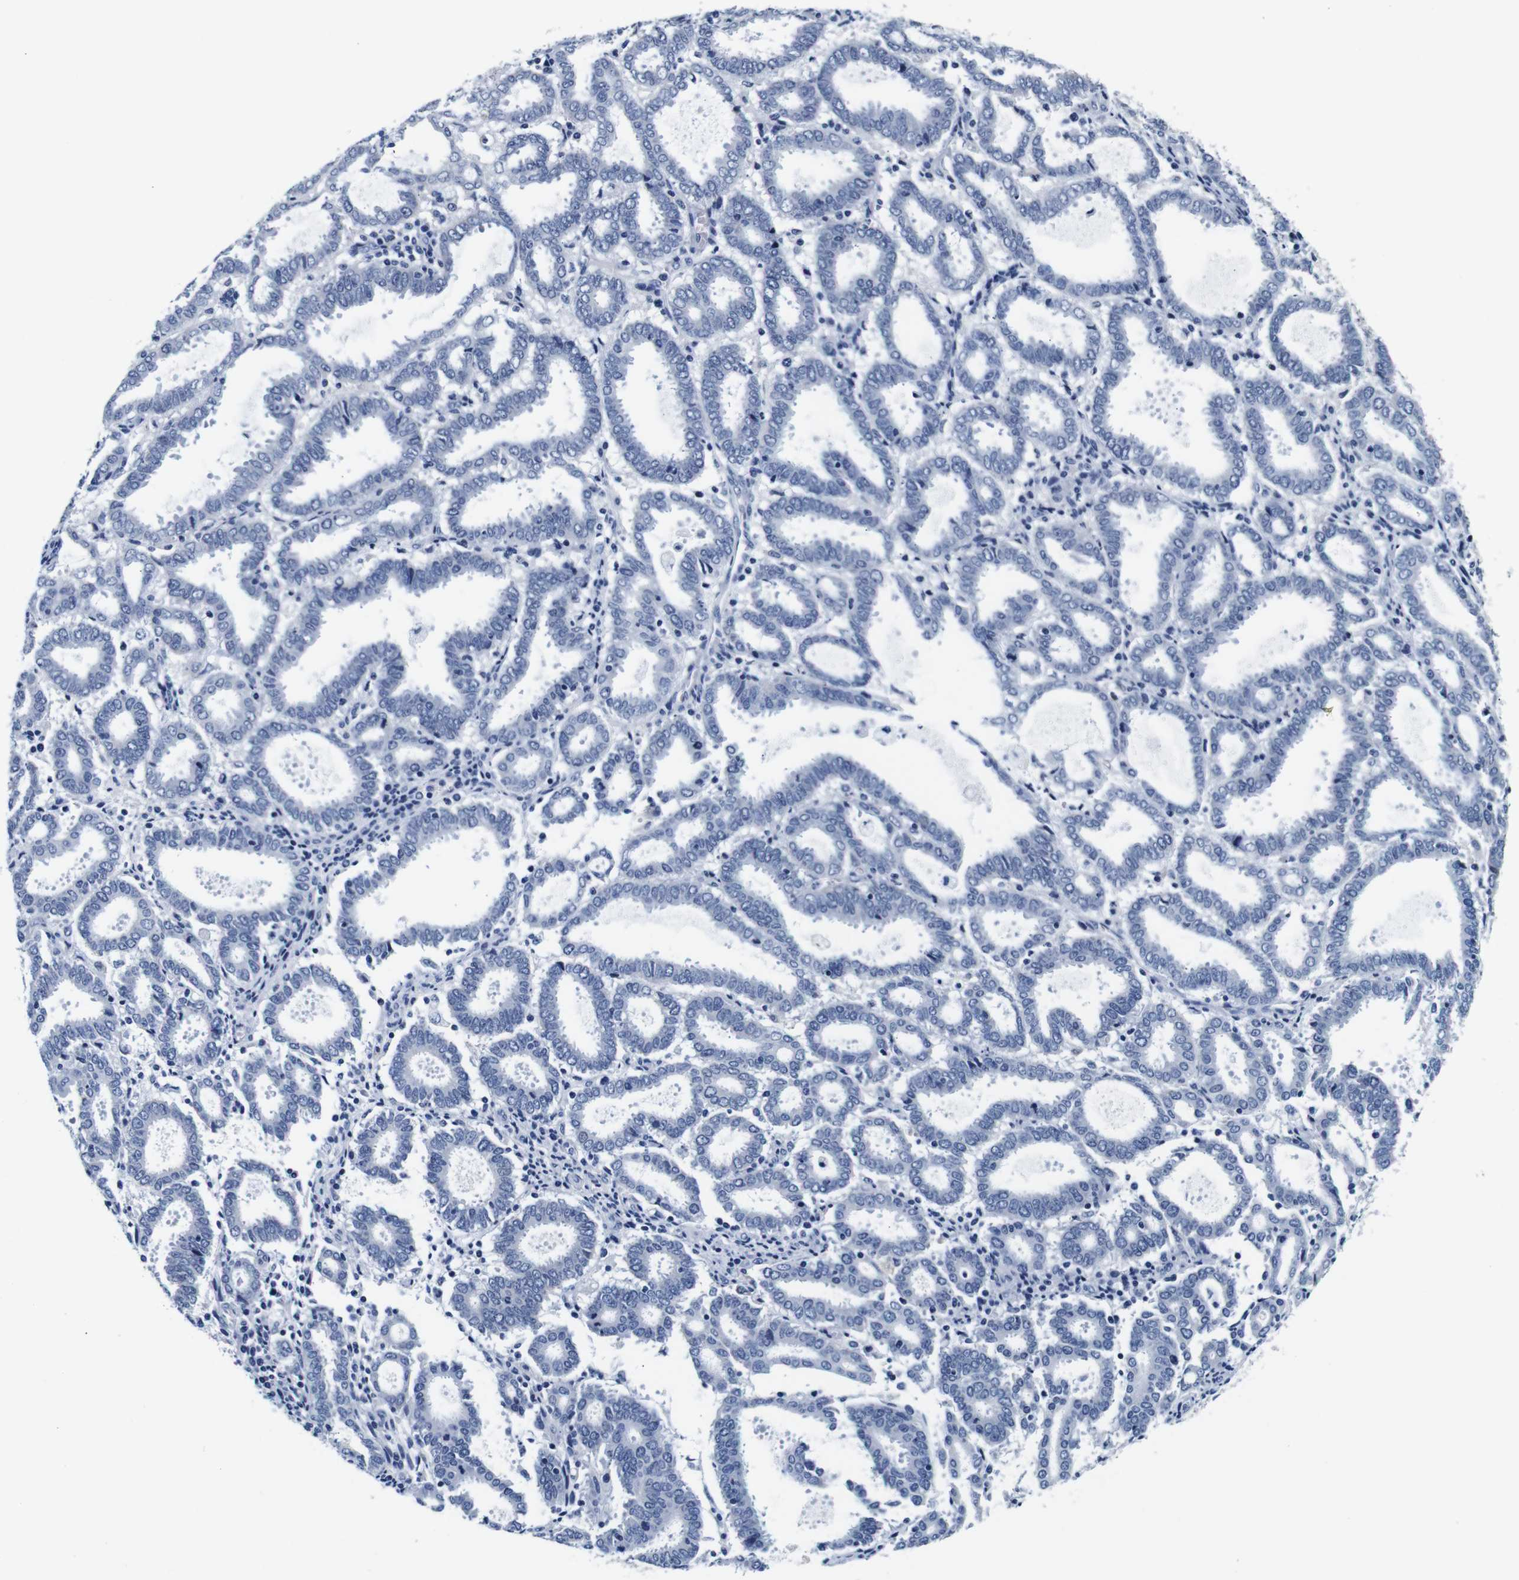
{"staining": {"intensity": "negative", "quantity": "none", "location": "none"}, "tissue": "endometrial cancer", "cell_type": "Tumor cells", "image_type": "cancer", "snomed": [{"axis": "morphology", "description": "Adenocarcinoma, NOS"}, {"axis": "topography", "description": "Uterus"}], "caption": "This image is of adenocarcinoma (endometrial) stained with IHC to label a protein in brown with the nuclei are counter-stained blue. There is no staining in tumor cells.", "gene": "GP1BA", "patient": {"sex": "female", "age": 83}}